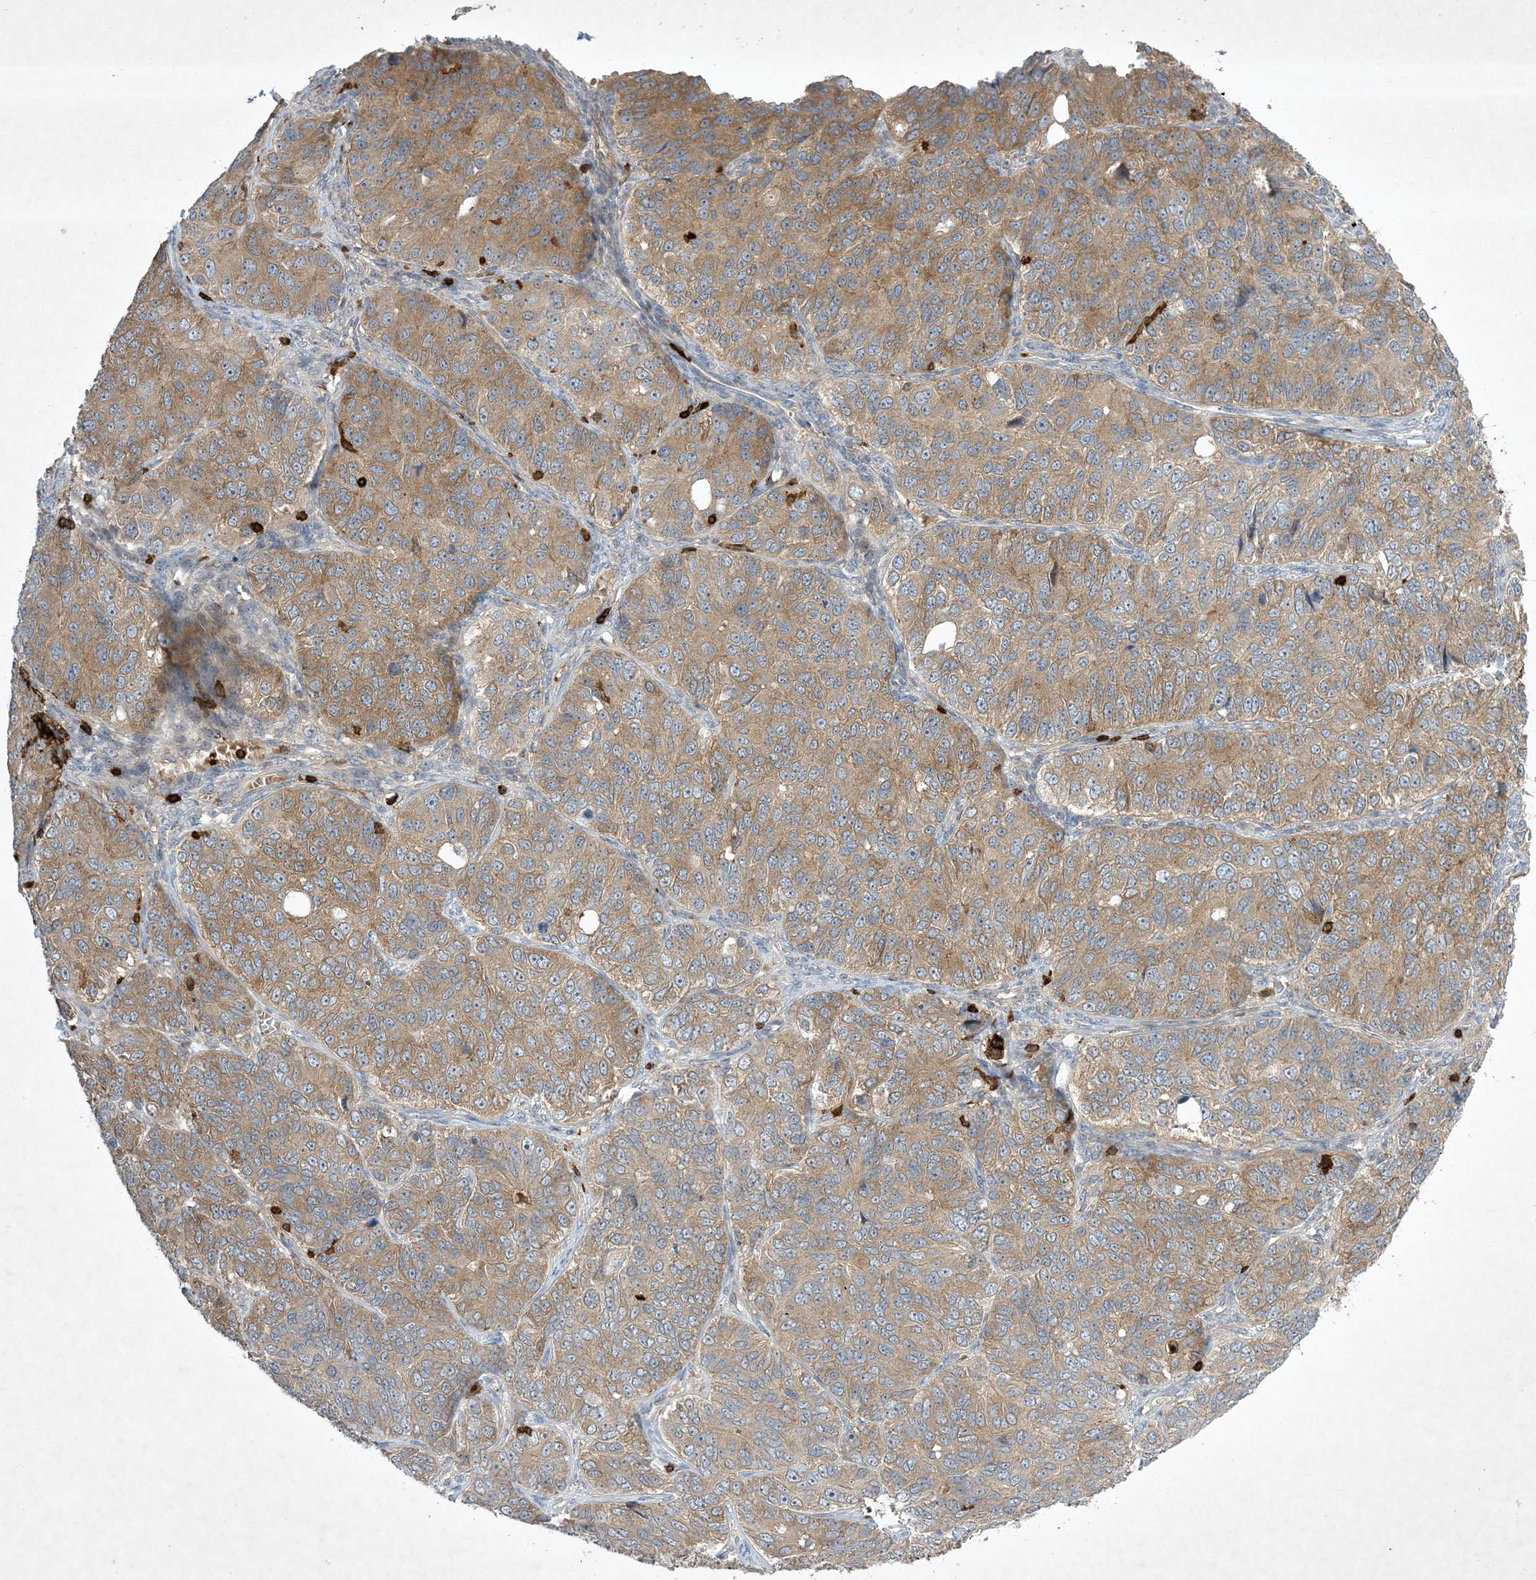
{"staining": {"intensity": "moderate", "quantity": ">75%", "location": "cytoplasmic/membranous"}, "tissue": "ovarian cancer", "cell_type": "Tumor cells", "image_type": "cancer", "snomed": [{"axis": "morphology", "description": "Carcinoma, endometroid"}, {"axis": "topography", "description": "Ovary"}], "caption": "Tumor cells exhibit moderate cytoplasmic/membranous positivity in about >75% of cells in endometroid carcinoma (ovarian).", "gene": "AK9", "patient": {"sex": "female", "age": 51}}